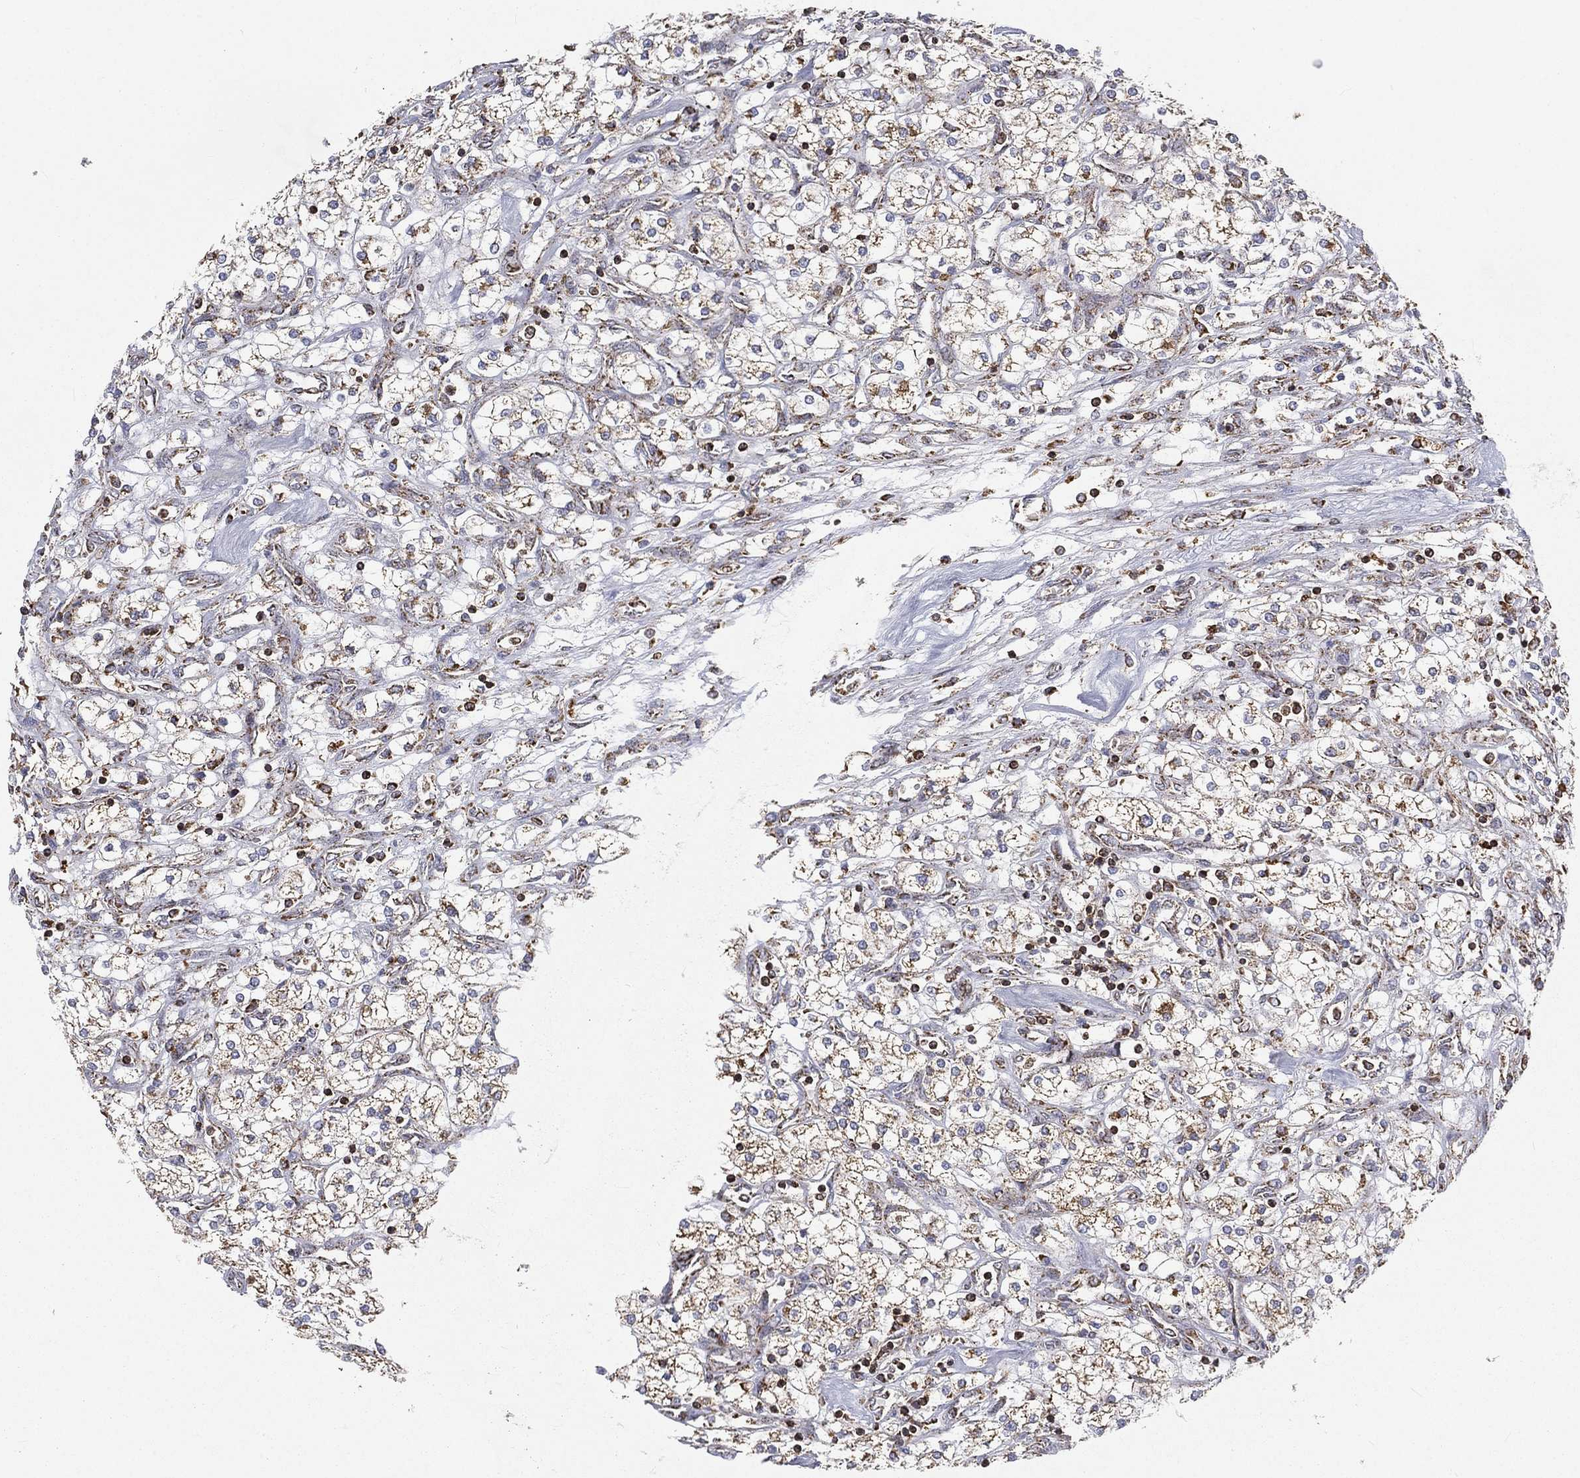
{"staining": {"intensity": "moderate", "quantity": "25%-75%", "location": "cytoplasmic/membranous"}, "tissue": "renal cancer", "cell_type": "Tumor cells", "image_type": "cancer", "snomed": [{"axis": "morphology", "description": "Adenocarcinoma, NOS"}, {"axis": "topography", "description": "Kidney"}], "caption": "Protein staining of adenocarcinoma (renal) tissue demonstrates moderate cytoplasmic/membranous expression in approximately 25%-75% of tumor cells. Using DAB (brown) and hematoxylin (blue) stains, captured at high magnification using brightfield microscopy.", "gene": "RIN3", "patient": {"sex": "male", "age": 80}}